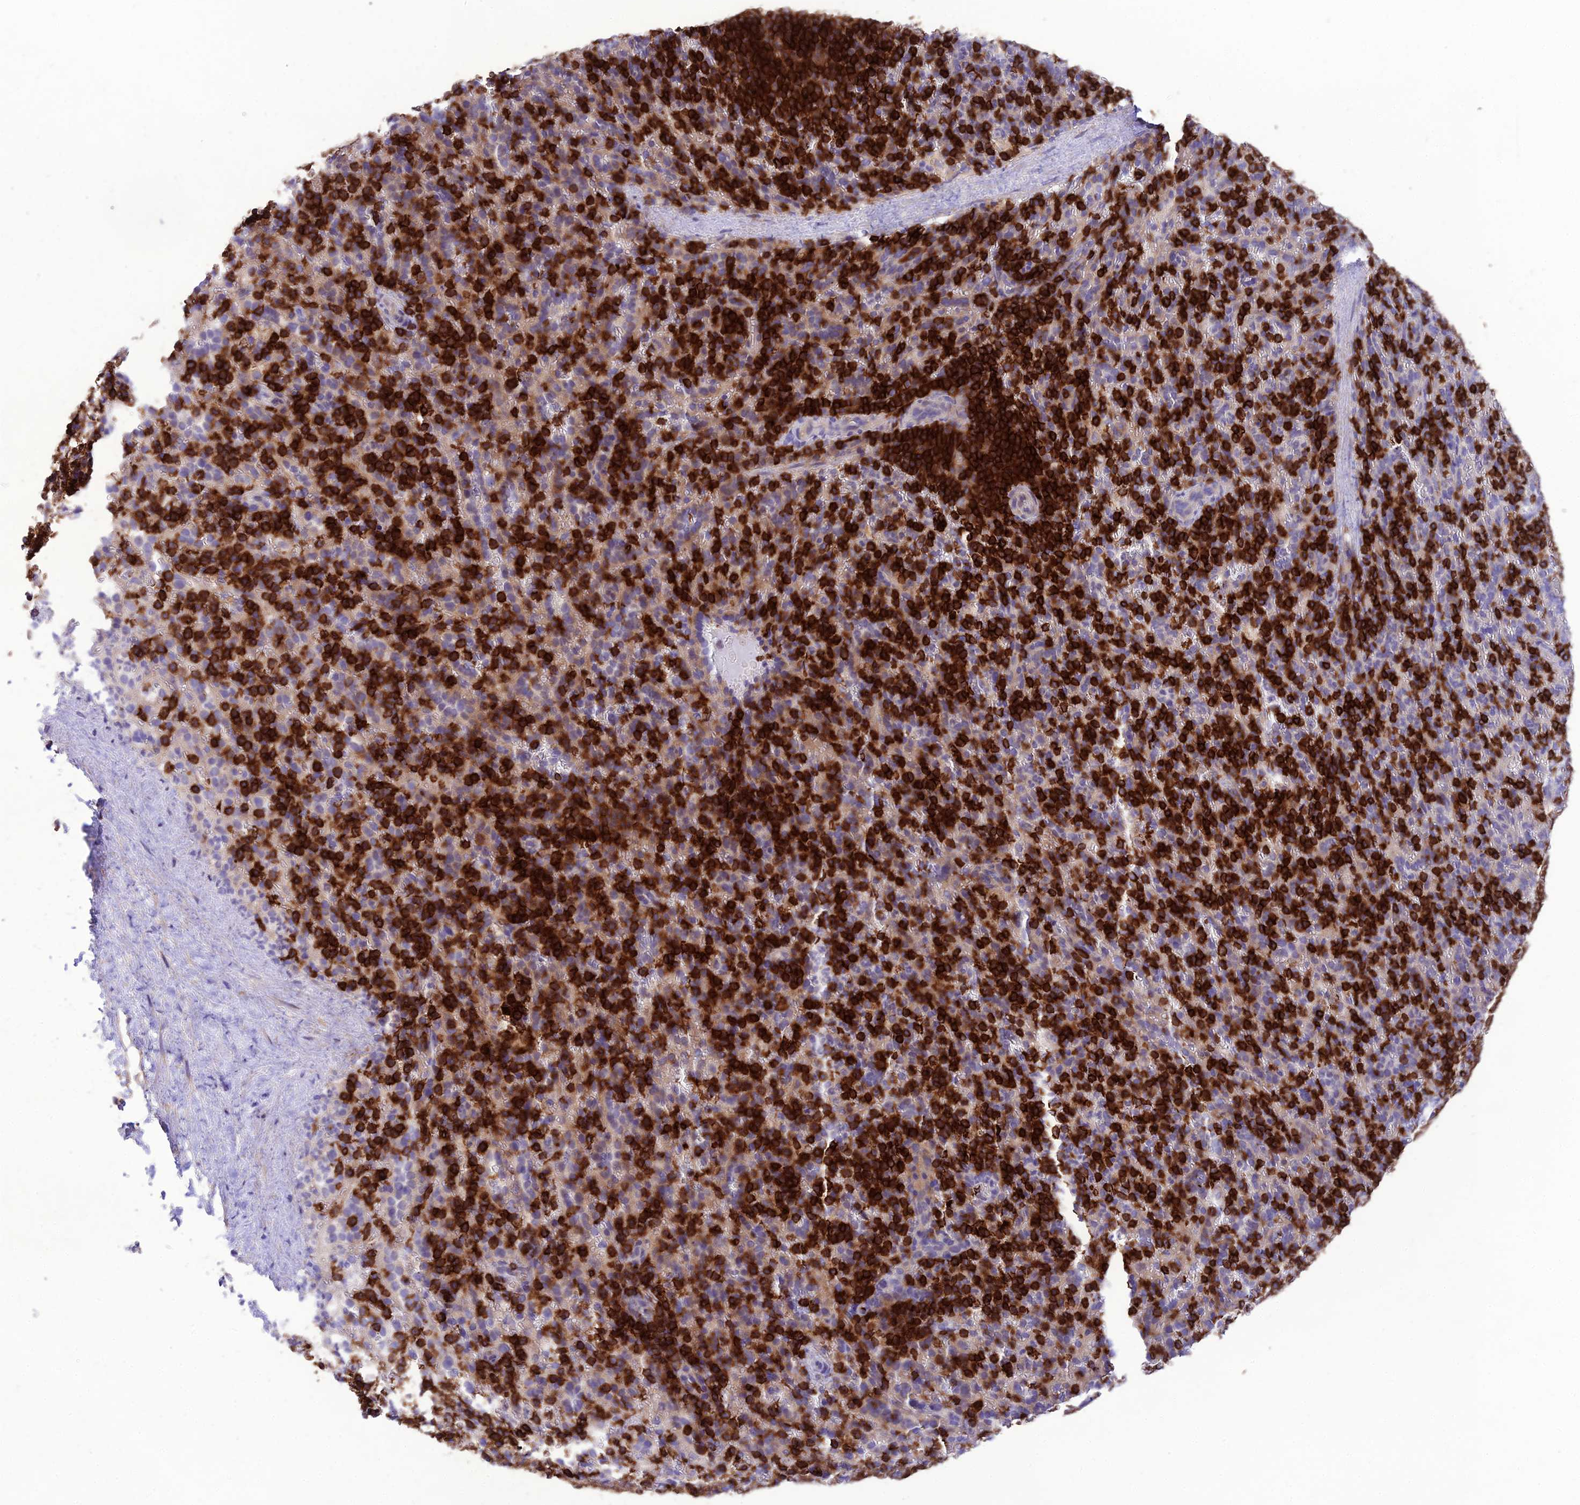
{"staining": {"intensity": "strong", "quantity": "25%-75%", "location": "cytoplasmic/membranous"}, "tissue": "spleen", "cell_type": "Cells in red pulp", "image_type": "normal", "snomed": [{"axis": "morphology", "description": "Normal tissue, NOS"}, {"axis": "topography", "description": "Spleen"}], "caption": "Approximately 25%-75% of cells in red pulp in benign human spleen demonstrate strong cytoplasmic/membranous protein staining as visualized by brown immunohistochemical staining.", "gene": "PTPRCAP", "patient": {"sex": "female", "age": 21}}